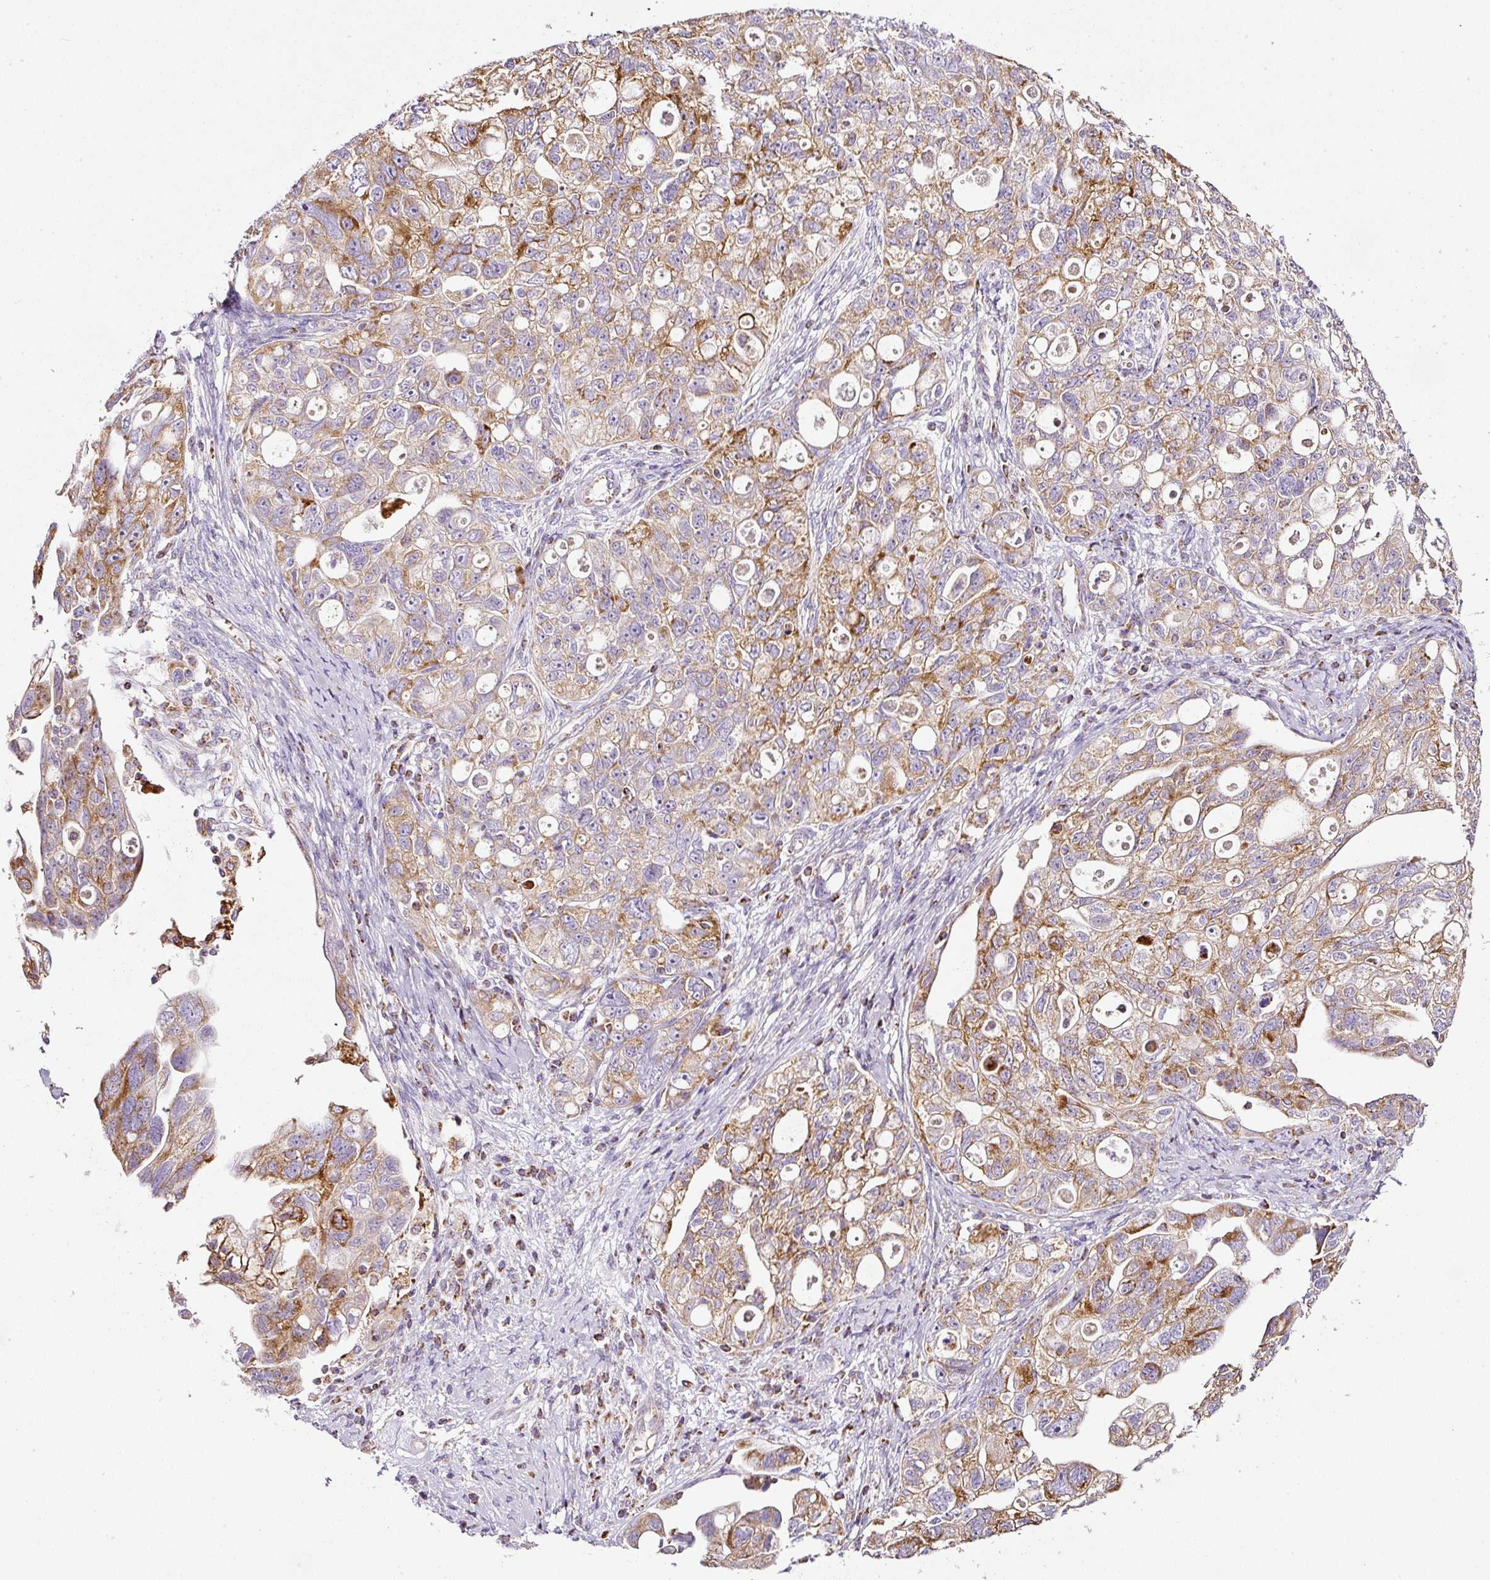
{"staining": {"intensity": "moderate", "quantity": ">75%", "location": "cytoplasmic/membranous"}, "tissue": "ovarian cancer", "cell_type": "Tumor cells", "image_type": "cancer", "snomed": [{"axis": "morphology", "description": "Carcinoma, NOS"}, {"axis": "morphology", "description": "Cystadenocarcinoma, serous, NOS"}, {"axis": "topography", "description": "Ovary"}], "caption": "A brown stain highlights moderate cytoplasmic/membranous positivity of a protein in human serous cystadenocarcinoma (ovarian) tumor cells.", "gene": "SDHA", "patient": {"sex": "female", "age": 69}}